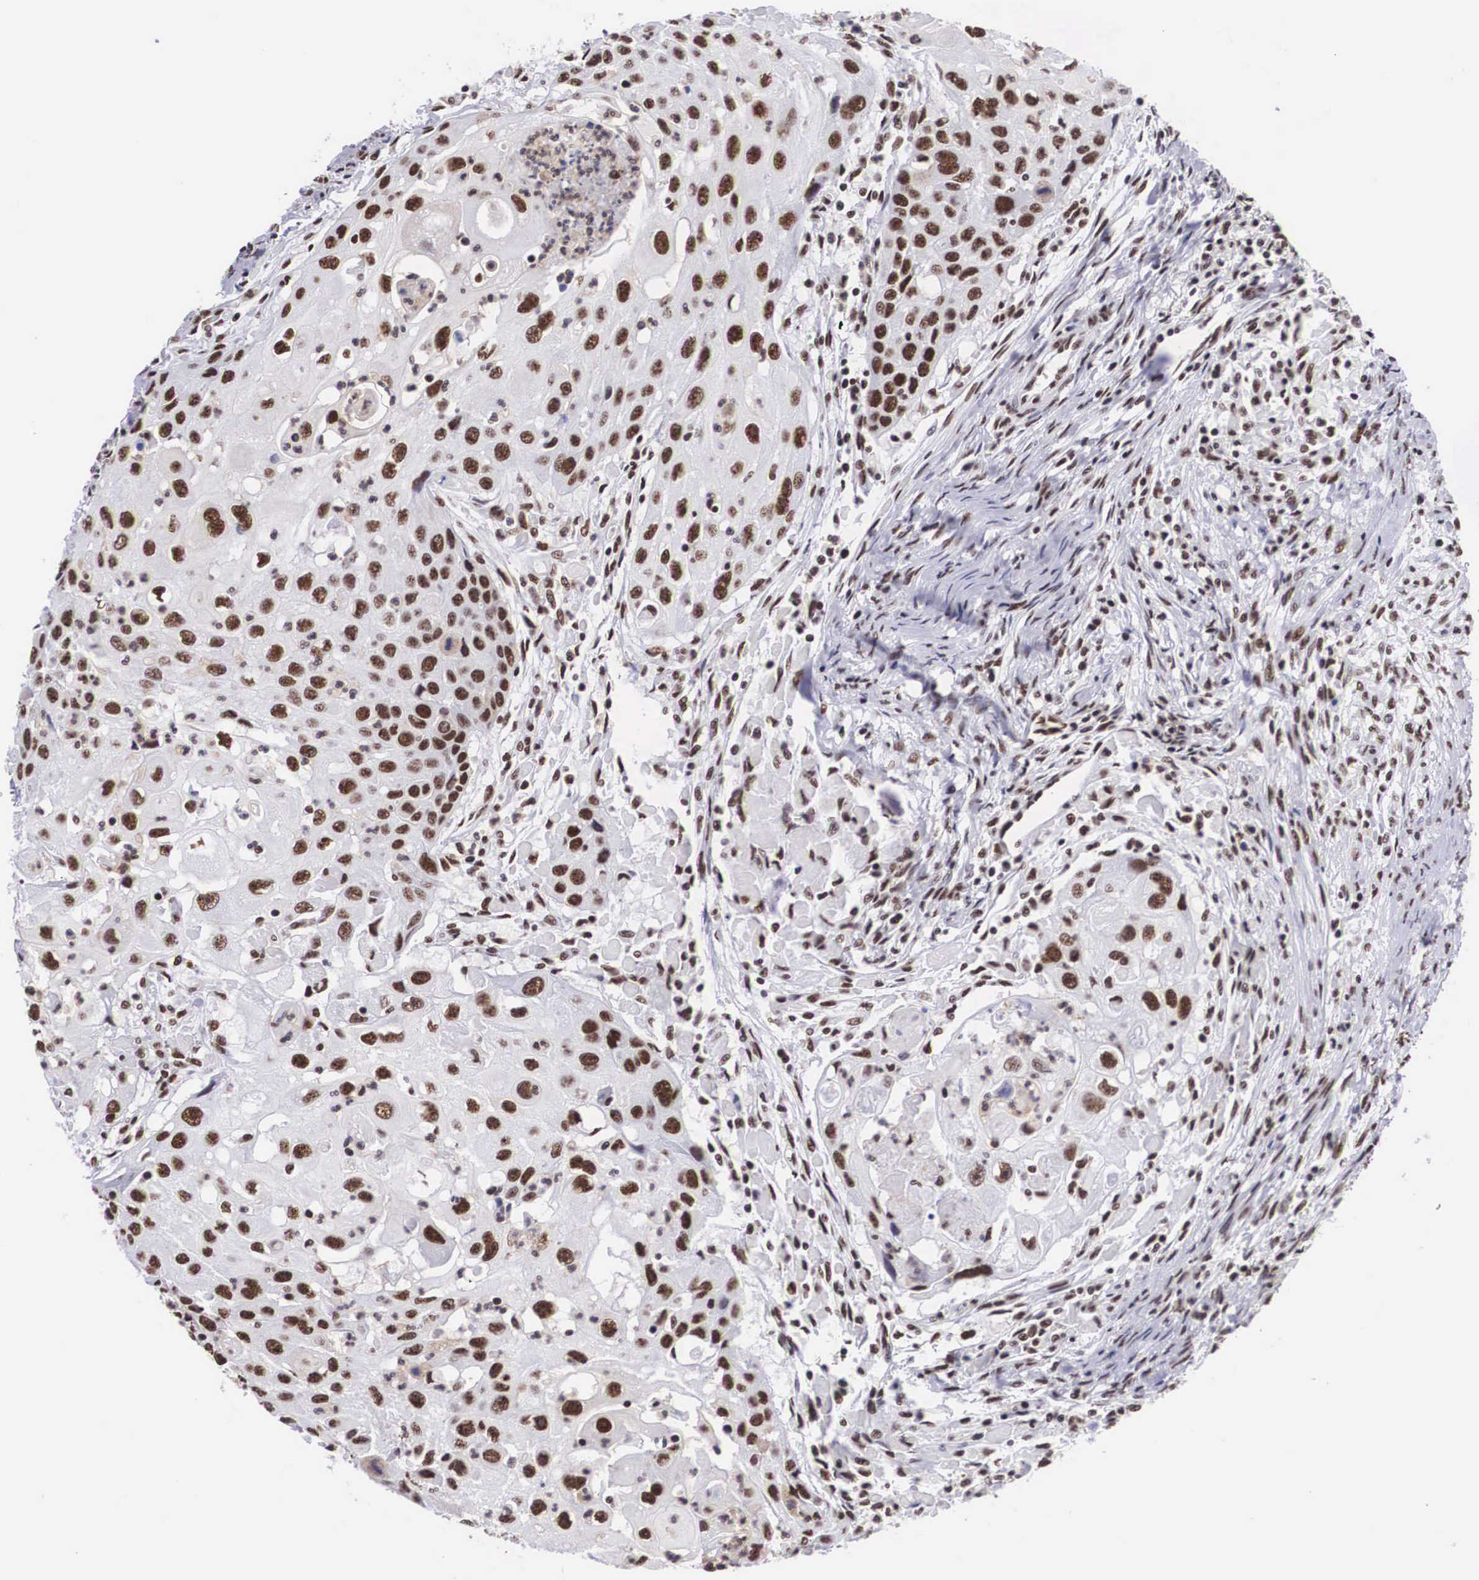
{"staining": {"intensity": "moderate", "quantity": ">75%", "location": "nuclear"}, "tissue": "head and neck cancer", "cell_type": "Tumor cells", "image_type": "cancer", "snomed": [{"axis": "morphology", "description": "Squamous cell carcinoma, NOS"}, {"axis": "topography", "description": "Head-Neck"}], "caption": "Head and neck cancer was stained to show a protein in brown. There is medium levels of moderate nuclear positivity in approximately >75% of tumor cells. (Stains: DAB (3,3'-diaminobenzidine) in brown, nuclei in blue, Microscopy: brightfield microscopy at high magnification).", "gene": "SF3A1", "patient": {"sex": "male", "age": 64}}